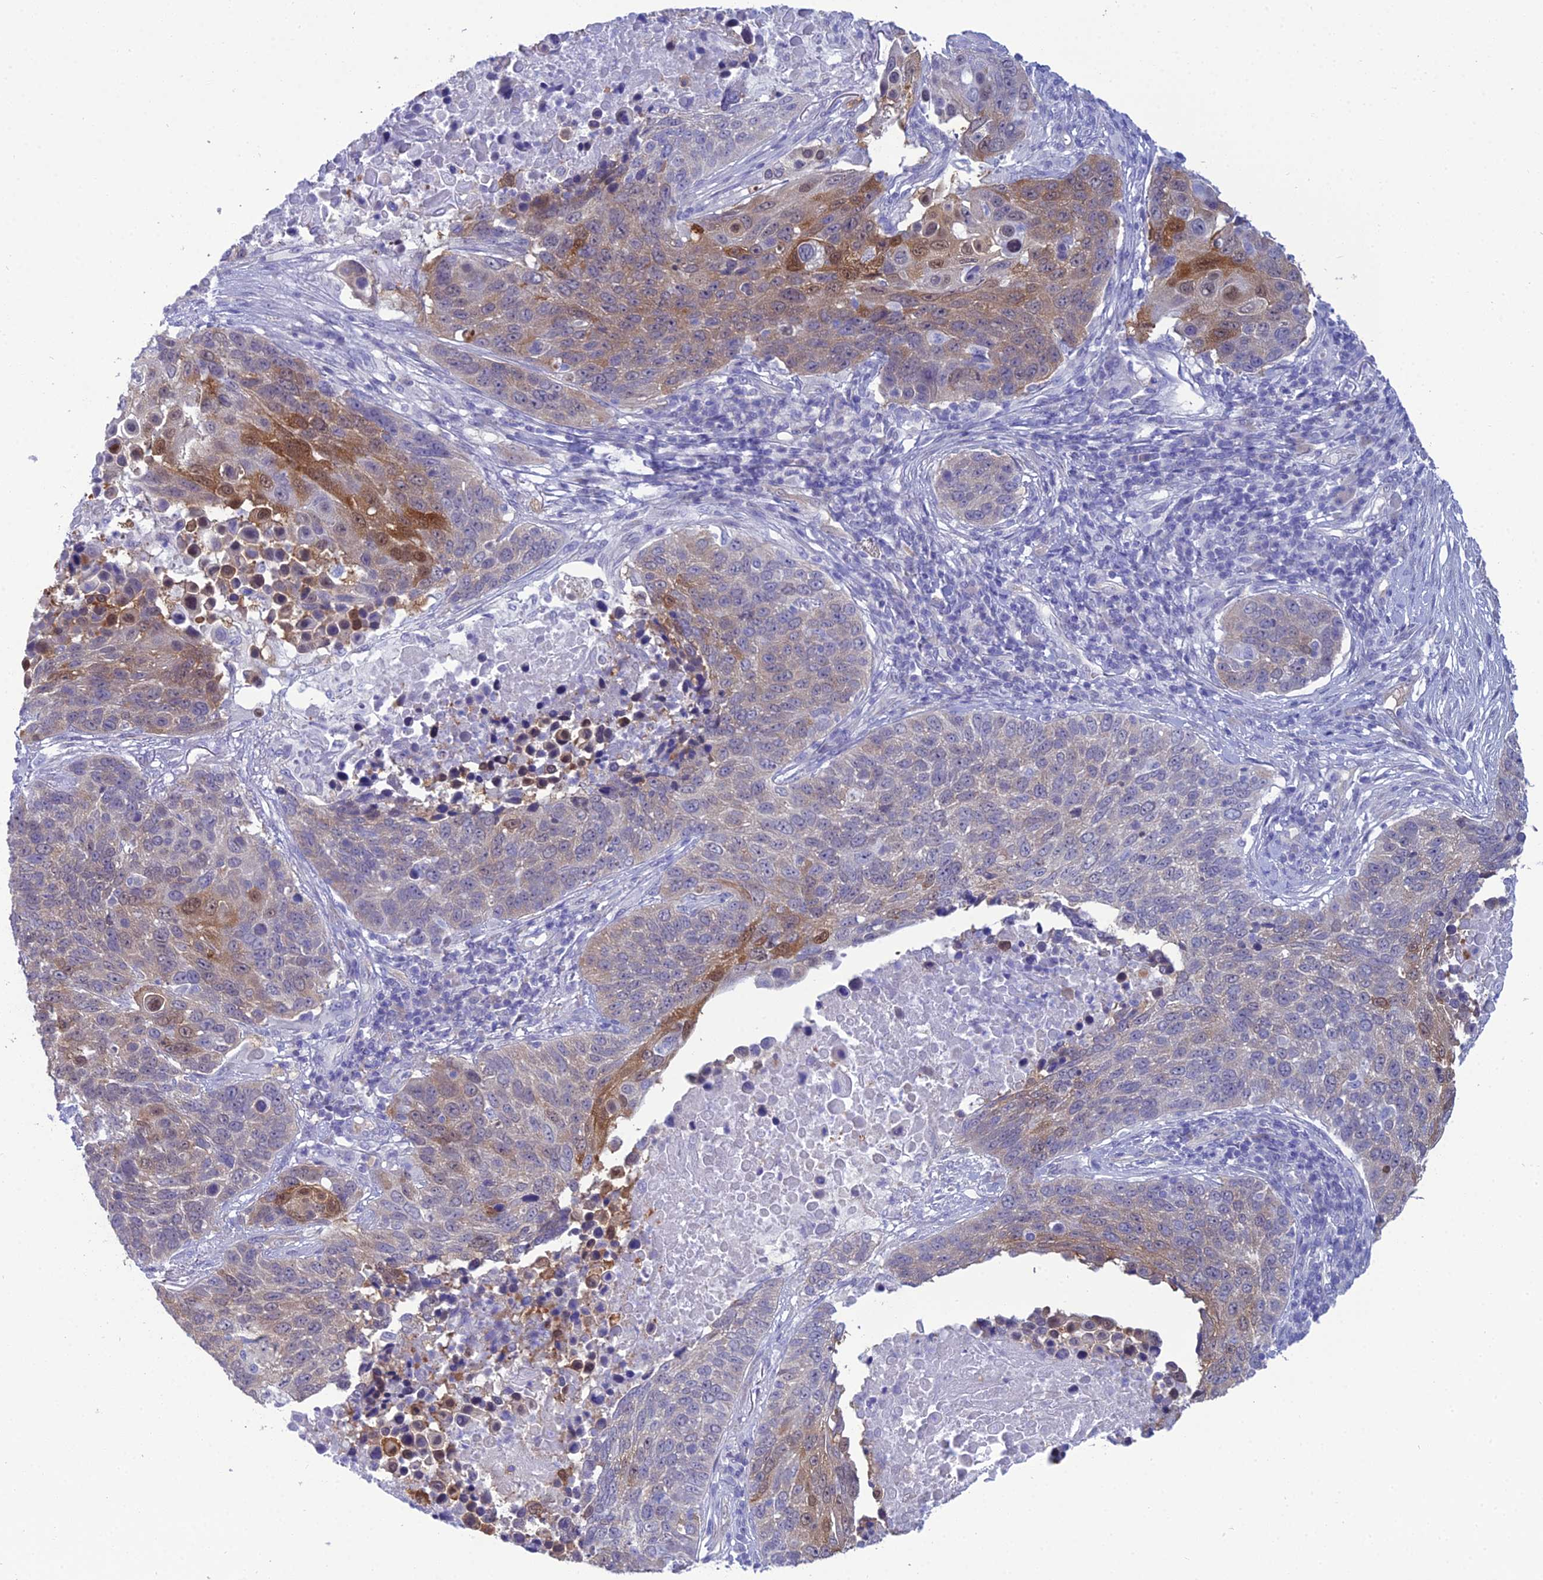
{"staining": {"intensity": "moderate", "quantity": "<25%", "location": "cytoplasmic/membranous"}, "tissue": "lung cancer", "cell_type": "Tumor cells", "image_type": "cancer", "snomed": [{"axis": "morphology", "description": "Normal tissue, NOS"}, {"axis": "morphology", "description": "Squamous cell carcinoma, NOS"}, {"axis": "topography", "description": "Lymph node"}, {"axis": "topography", "description": "Lung"}], "caption": "Protein staining by IHC exhibits moderate cytoplasmic/membranous expression in about <25% of tumor cells in lung cancer.", "gene": "GNPNAT1", "patient": {"sex": "male", "age": 66}}